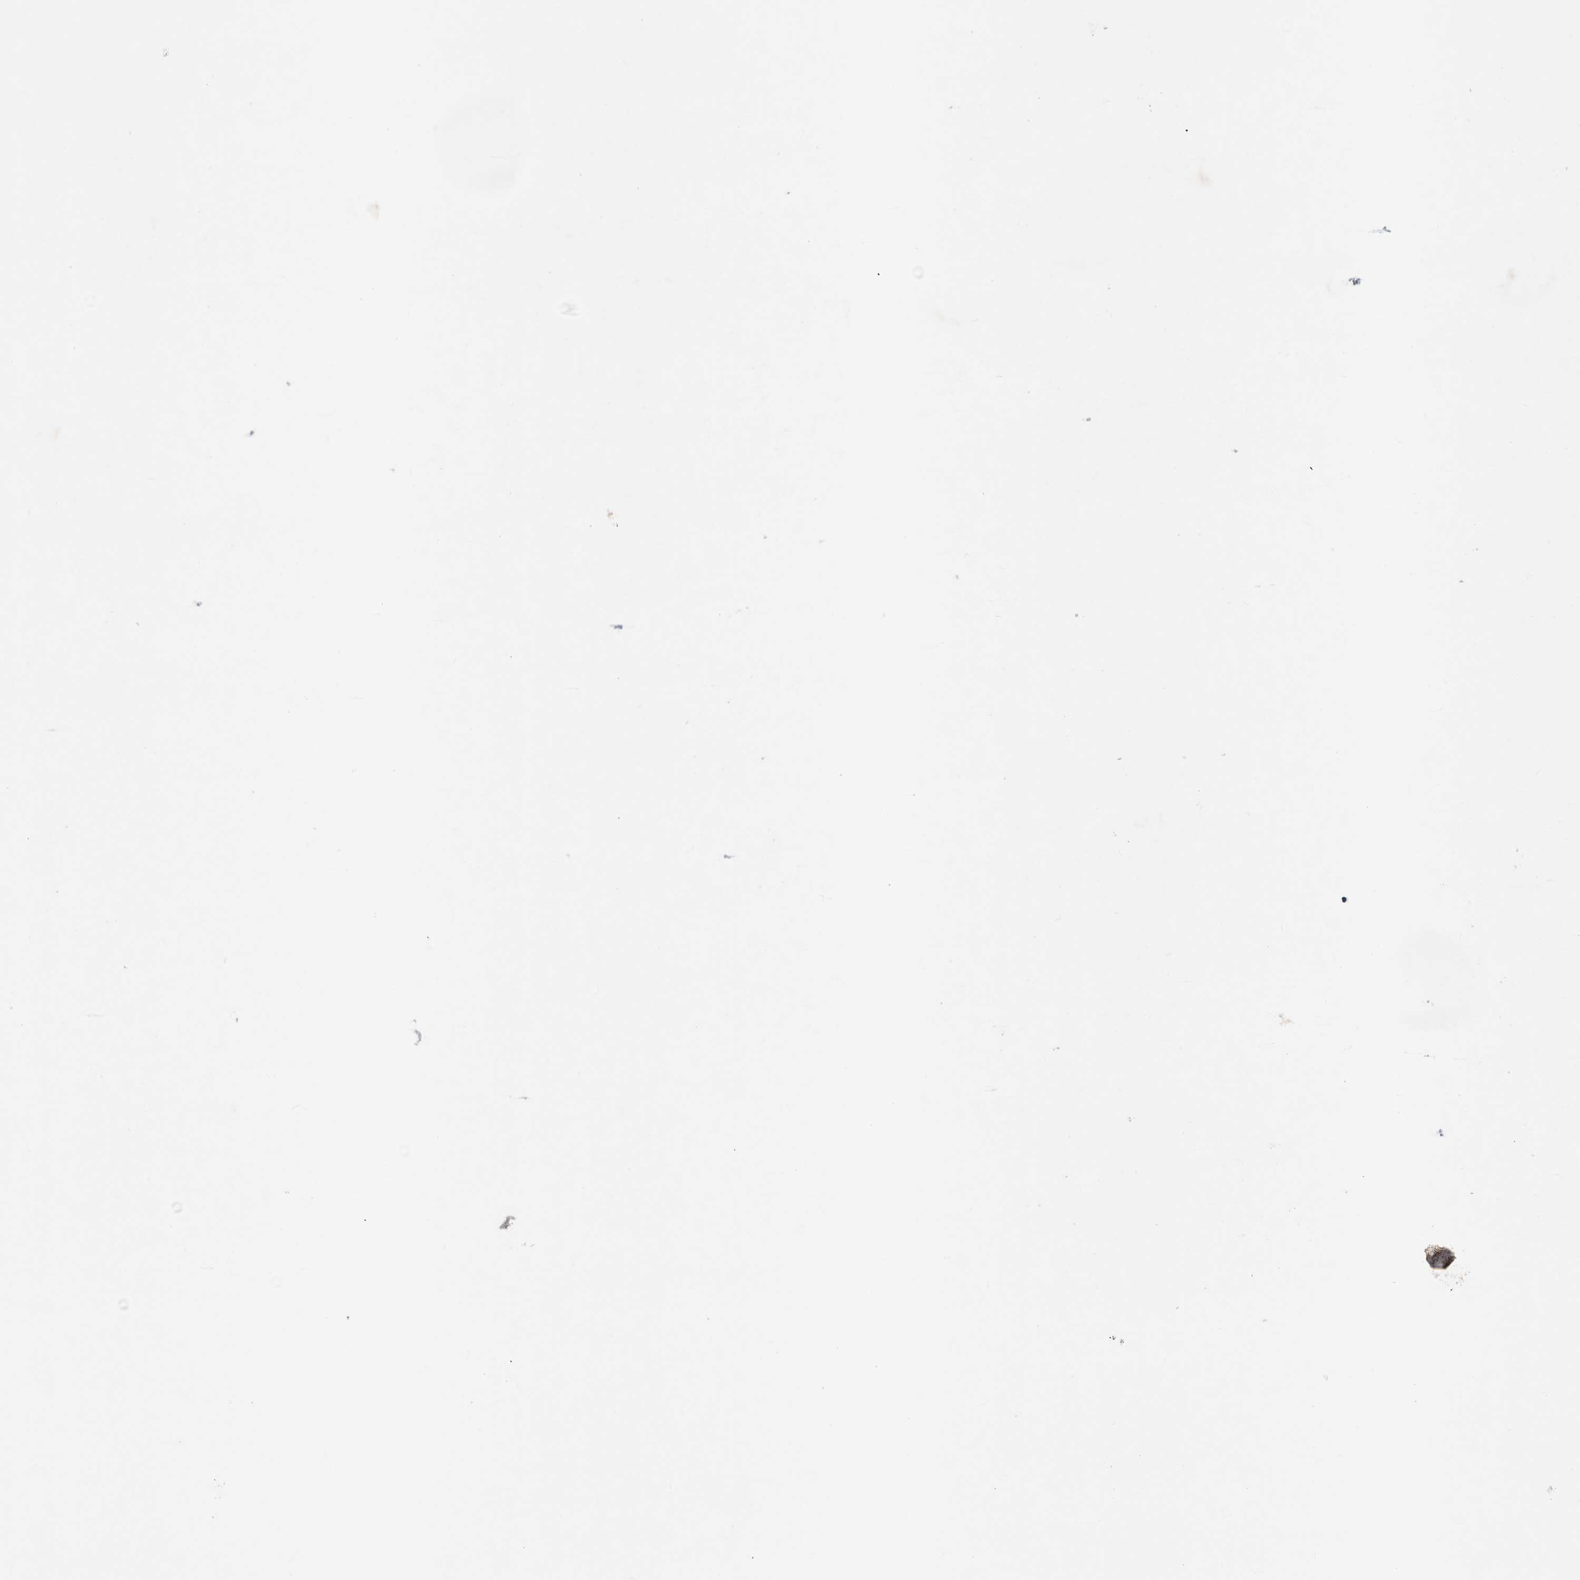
{"staining": {"intensity": "weak", "quantity": ">75%", "location": "cytoplasmic/membranous"}, "tissue": "nasopharynx", "cell_type": "Respiratory epithelial cells", "image_type": "normal", "snomed": [{"axis": "morphology", "description": "Normal tissue, NOS"}, {"axis": "topography", "description": "Nasopharynx"}], "caption": "Nasopharynx stained for a protein (brown) reveals weak cytoplasmic/membranous positive expression in about >75% of respiratory epithelial cells.", "gene": "PEX6", "patient": {"sex": "female", "age": 42}}